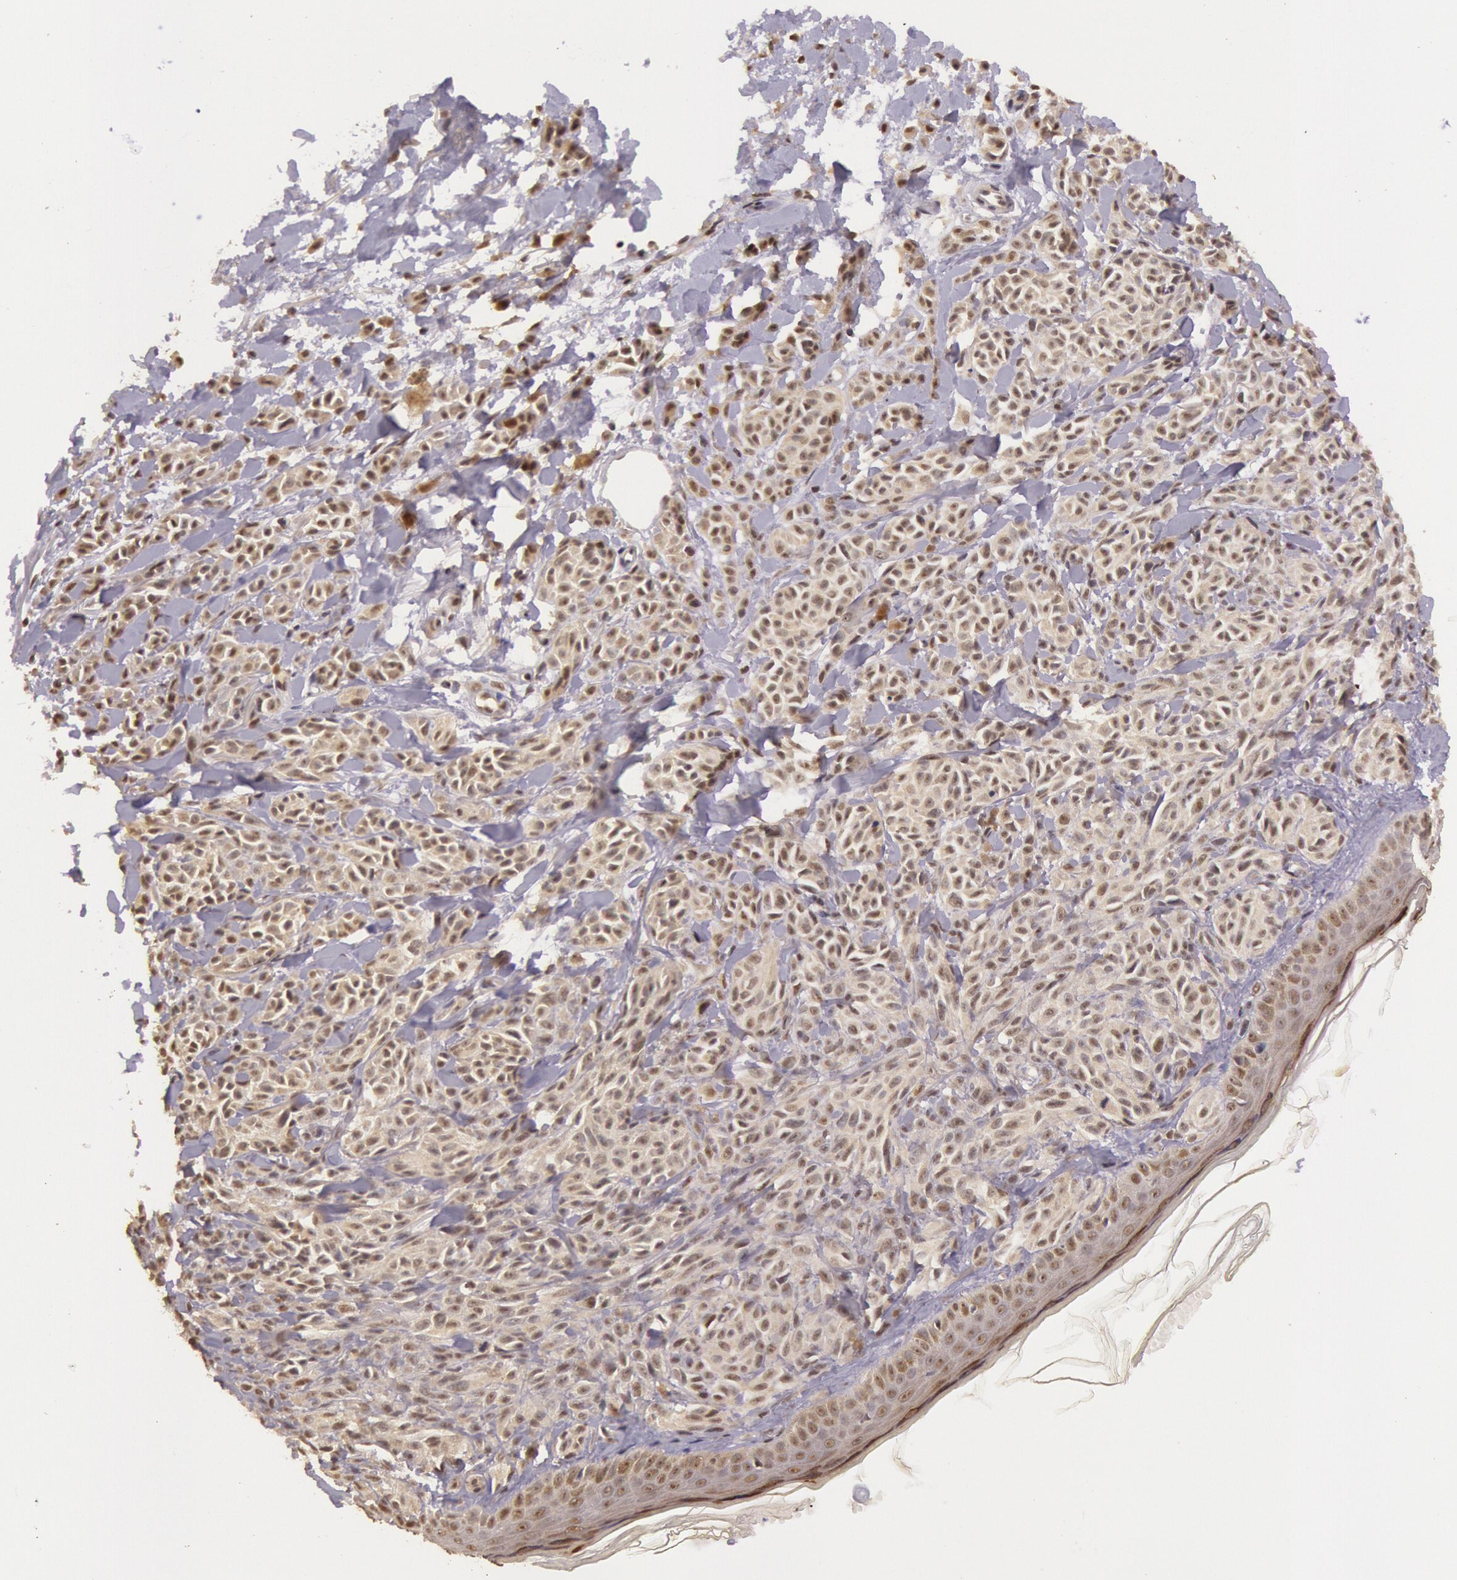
{"staining": {"intensity": "weak", "quantity": ">75%", "location": "cytoplasmic/membranous"}, "tissue": "melanoma", "cell_type": "Tumor cells", "image_type": "cancer", "snomed": [{"axis": "morphology", "description": "Malignant melanoma, NOS"}, {"axis": "topography", "description": "Skin"}], "caption": "This micrograph demonstrates immunohistochemistry (IHC) staining of human malignant melanoma, with low weak cytoplasmic/membranous expression in about >75% of tumor cells.", "gene": "RTL10", "patient": {"sex": "female", "age": 73}}